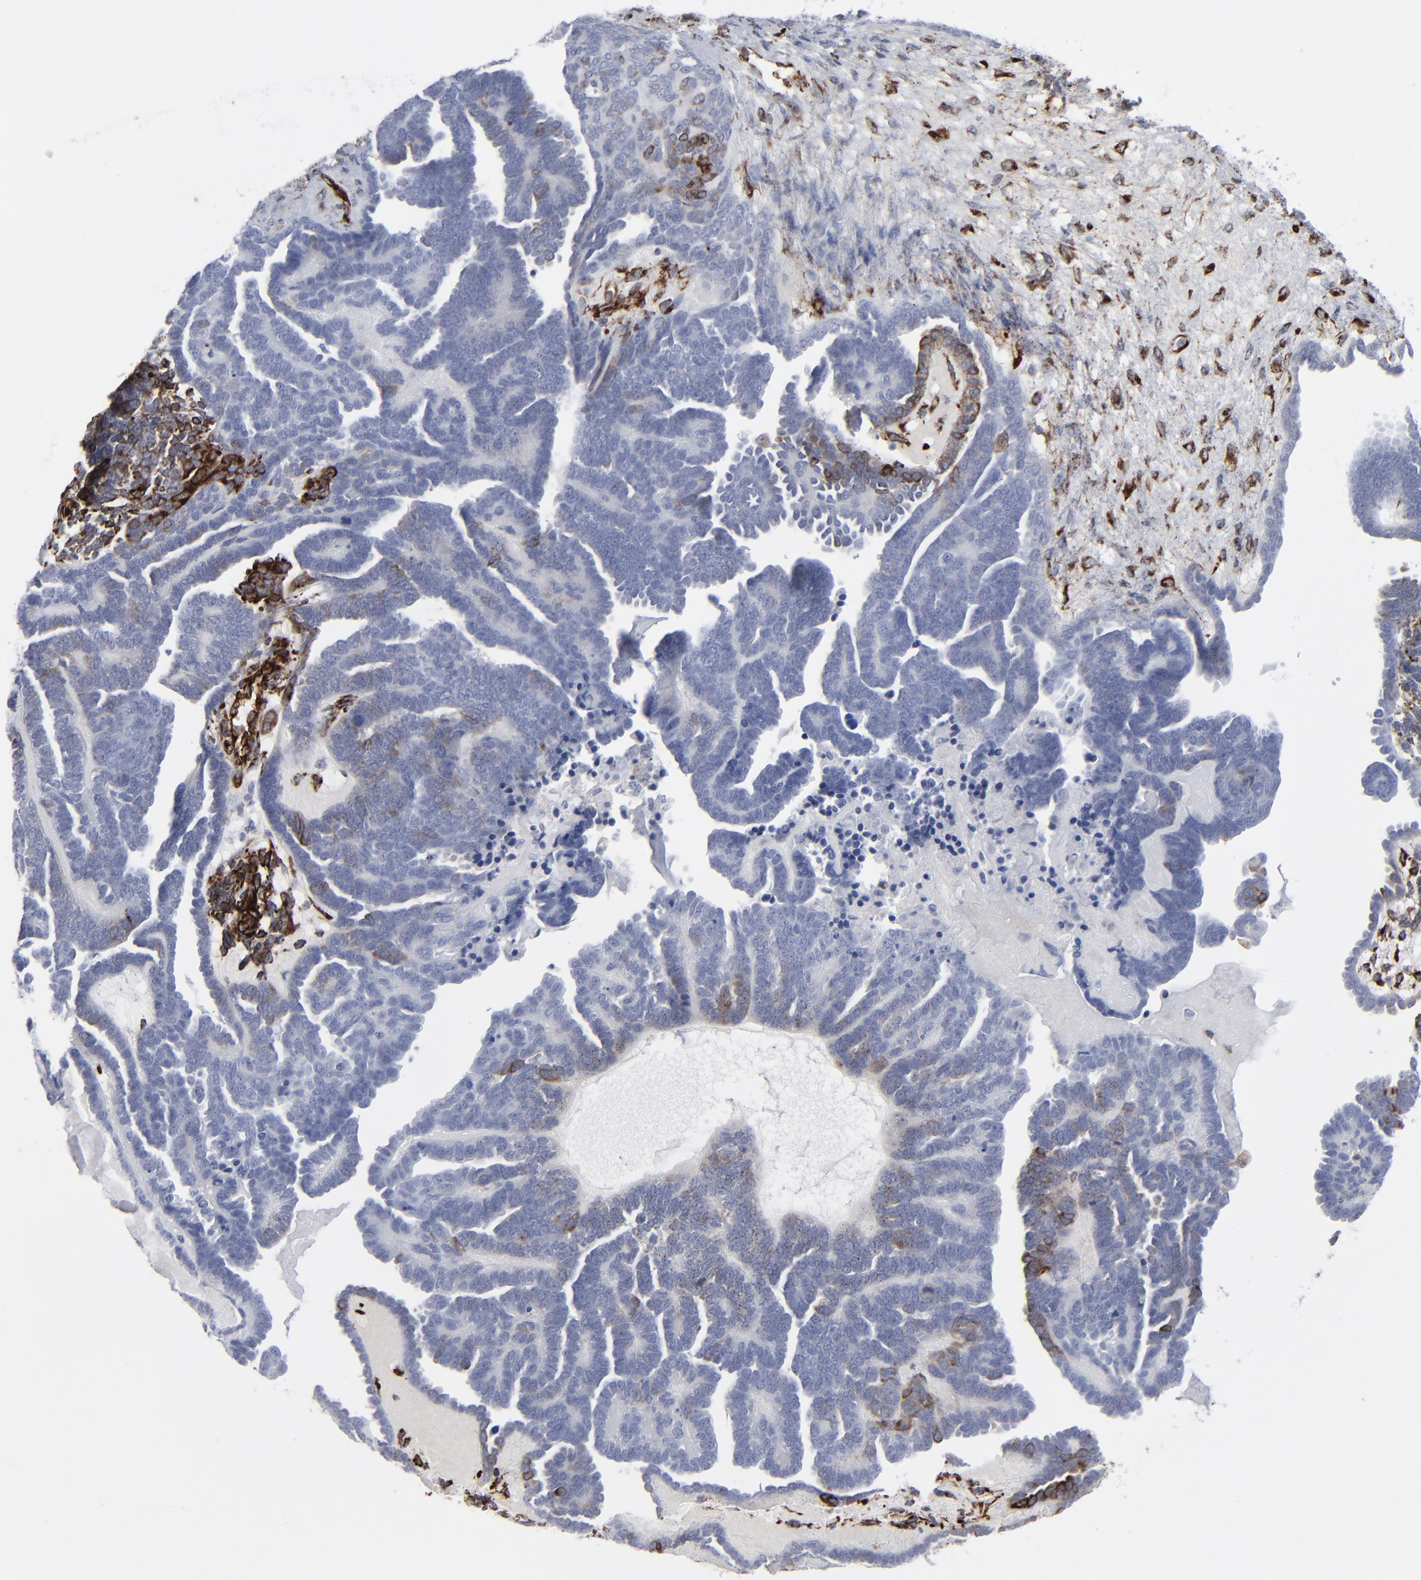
{"staining": {"intensity": "negative", "quantity": "none", "location": "none"}, "tissue": "endometrial cancer", "cell_type": "Tumor cells", "image_type": "cancer", "snomed": [{"axis": "morphology", "description": "Neoplasm, malignant, NOS"}, {"axis": "topography", "description": "Endometrium"}], "caption": "Tumor cells show no significant expression in endometrial malignant neoplasm.", "gene": "SPARC", "patient": {"sex": "female", "age": 74}}